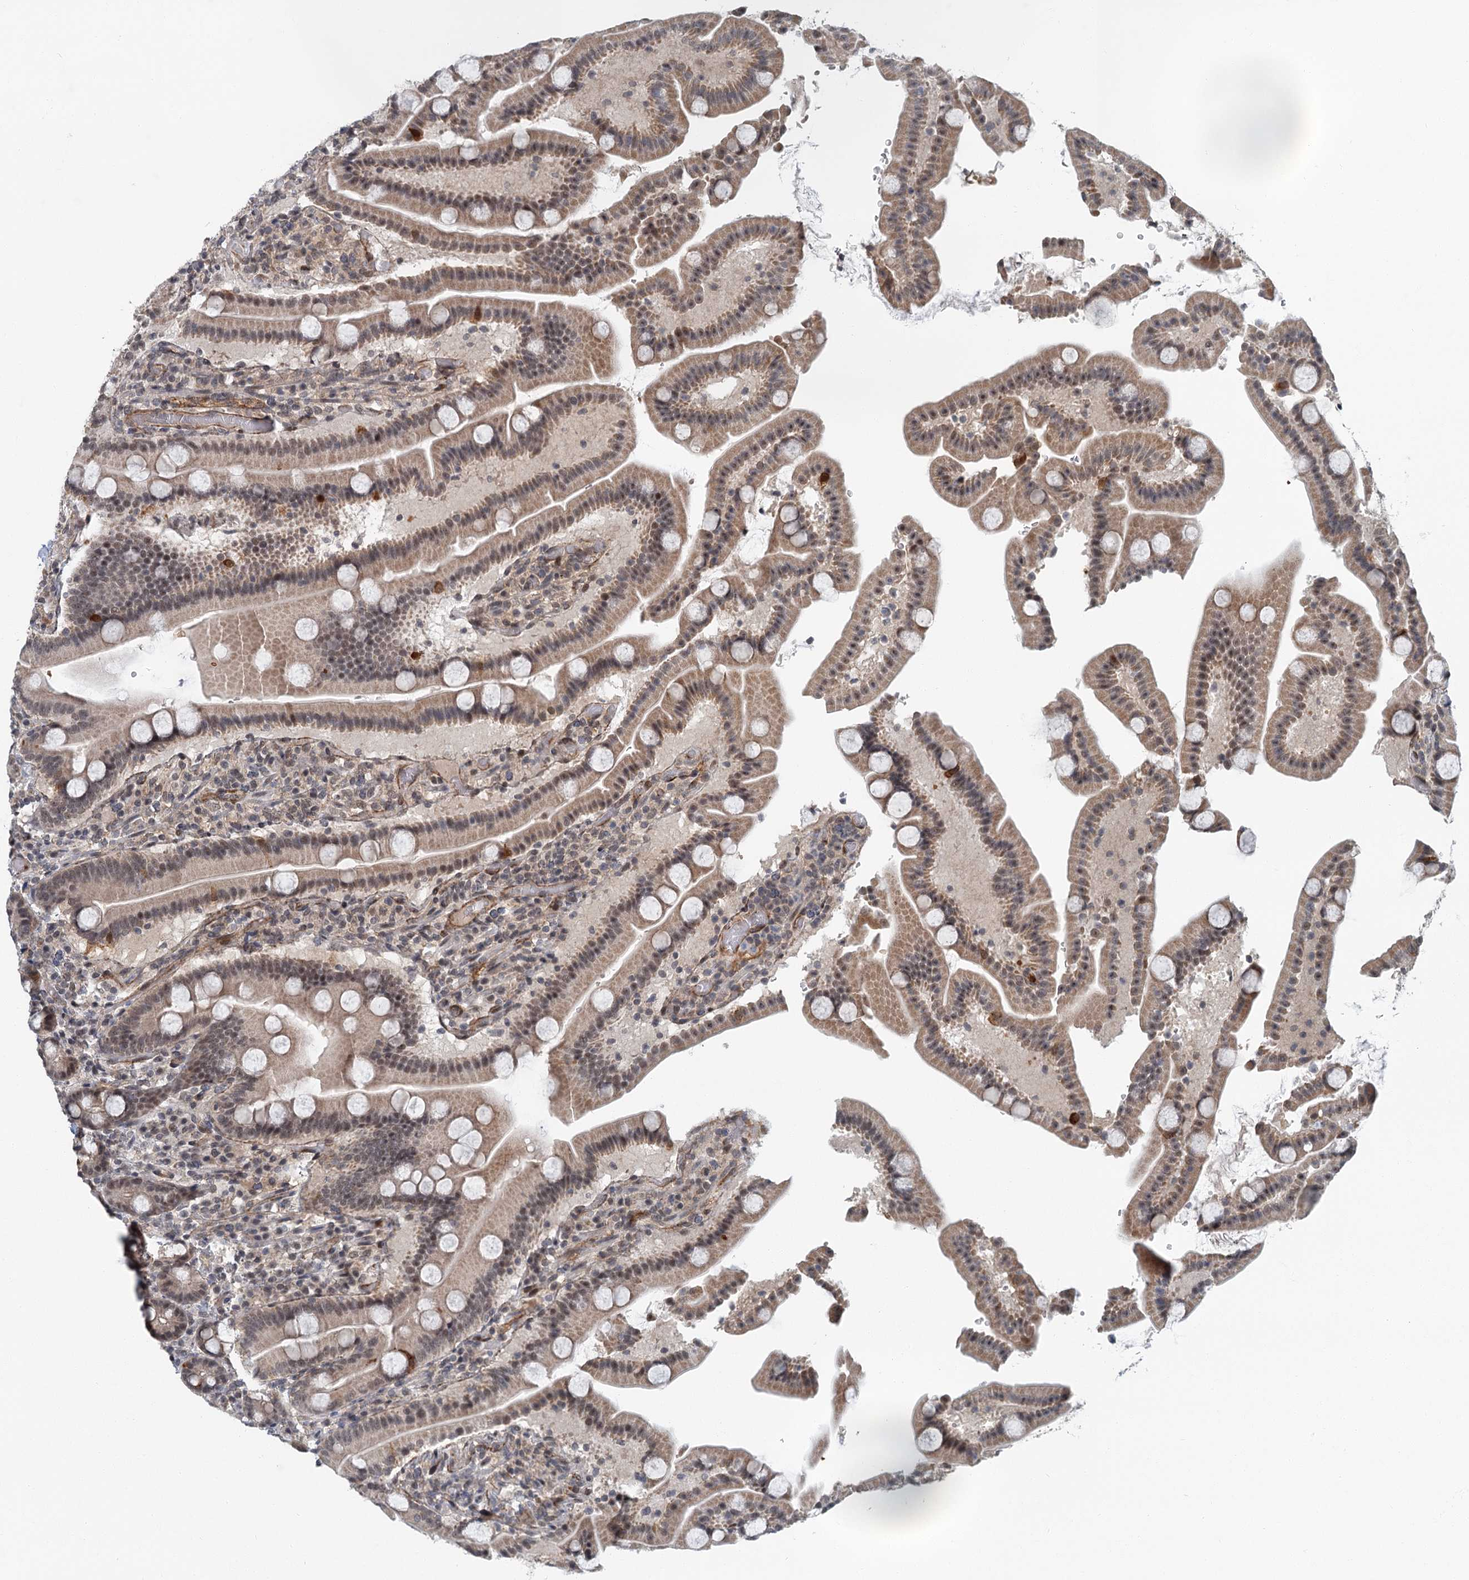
{"staining": {"intensity": "weak", "quantity": "25%-75%", "location": "cytoplasmic/membranous,nuclear"}, "tissue": "duodenum", "cell_type": "Glandular cells", "image_type": "normal", "snomed": [{"axis": "morphology", "description": "Normal tissue, NOS"}, {"axis": "topography", "description": "Duodenum"}], "caption": "Glandular cells display low levels of weak cytoplasmic/membranous,nuclear expression in about 25%-75% of cells in unremarkable human duodenum.", "gene": "TAS2R42", "patient": {"sex": "male", "age": 55}}